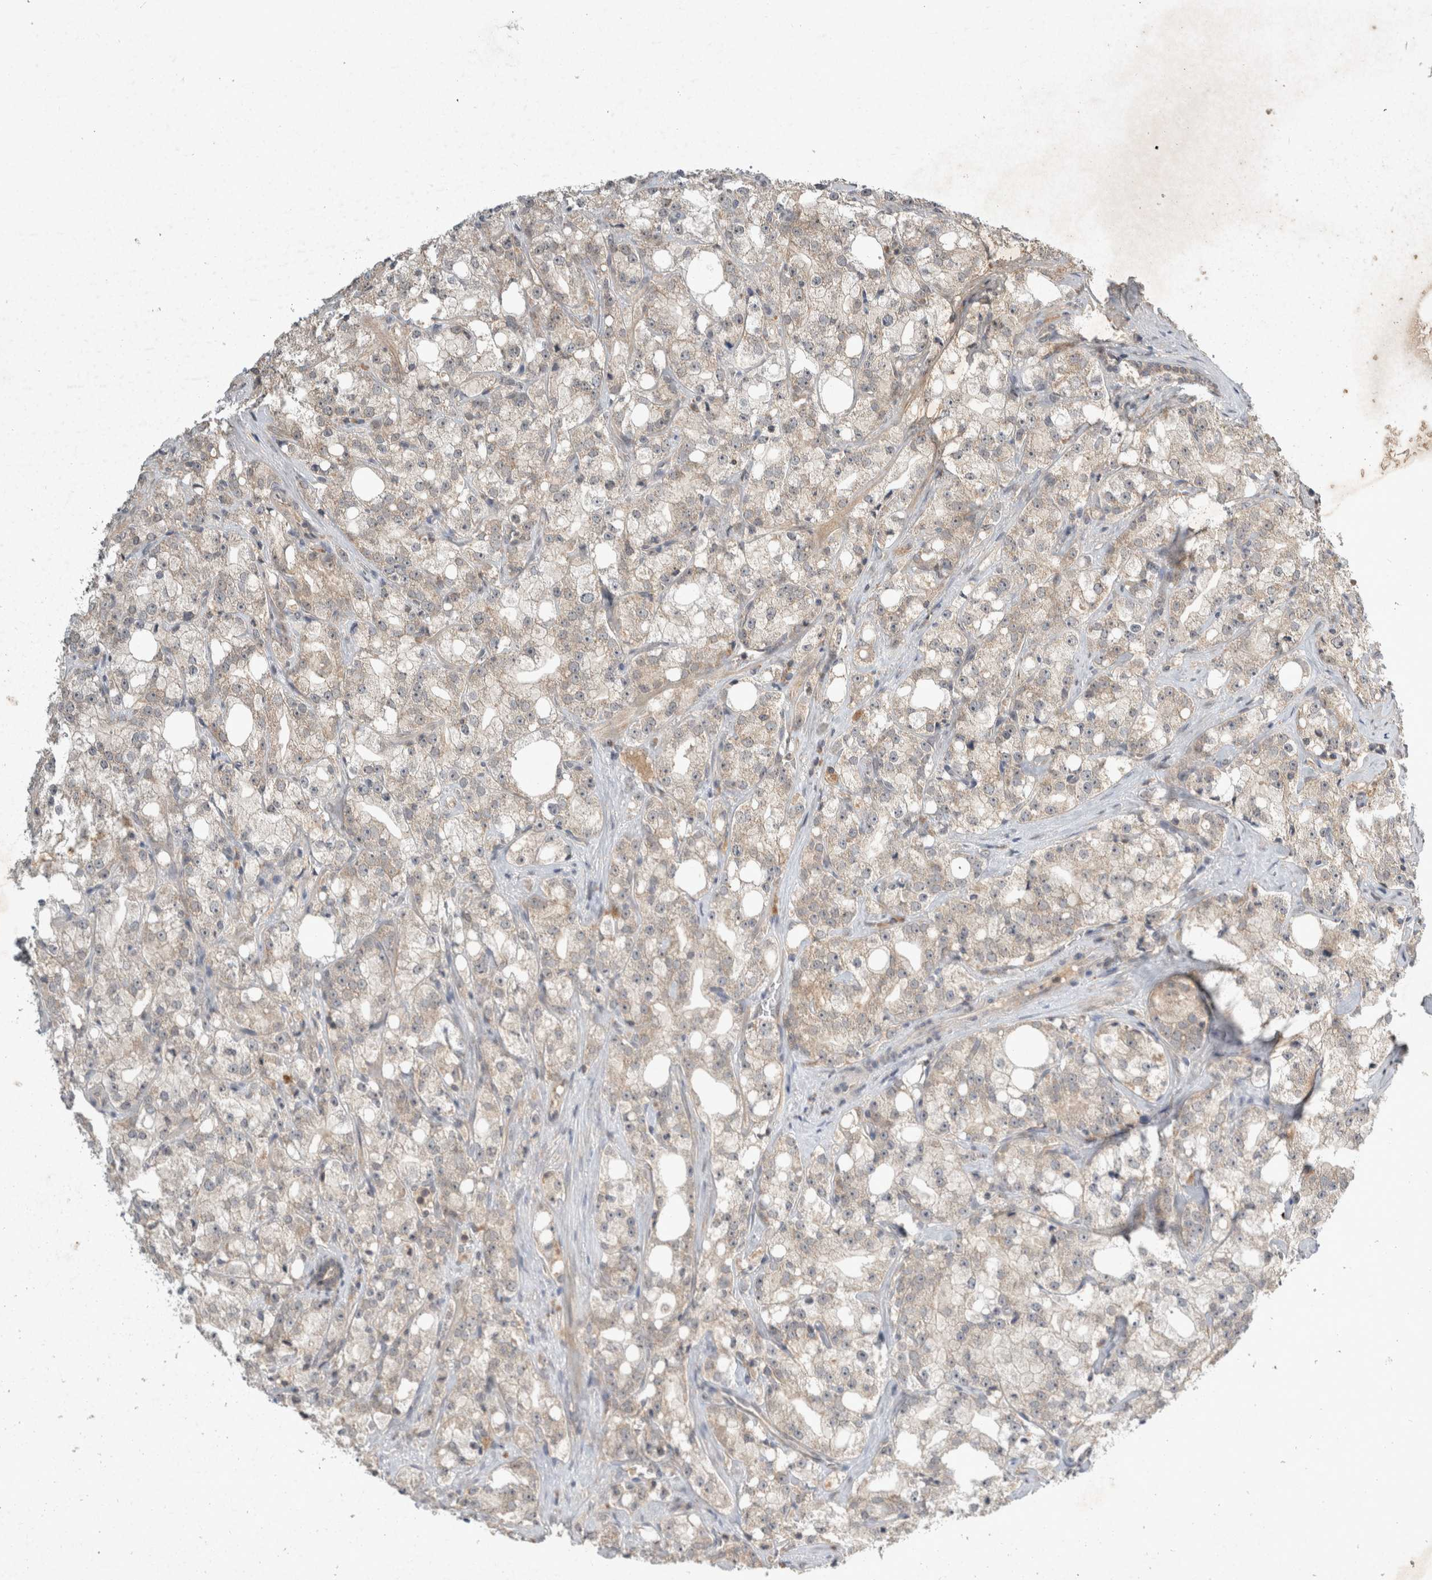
{"staining": {"intensity": "weak", "quantity": "25%-75%", "location": "cytoplasmic/membranous"}, "tissue": "prostate cancer", "cell_type": "Tumor cells", "image_type": "cancer", "snomed": [{"axis": "morphology", "description": "Adenocarcinoma, High grade"}, {"axis": "topography", "description": "Prostate"}], "caption": "Tumor cells display low levels of weak cytoplasmic/membranous expression in about 25%-75% of cells in prostate cancer (adenocarcinoma (high-grade)).", "gene": "LOXL2", "patient": {"sex": "male", "age": 64}}